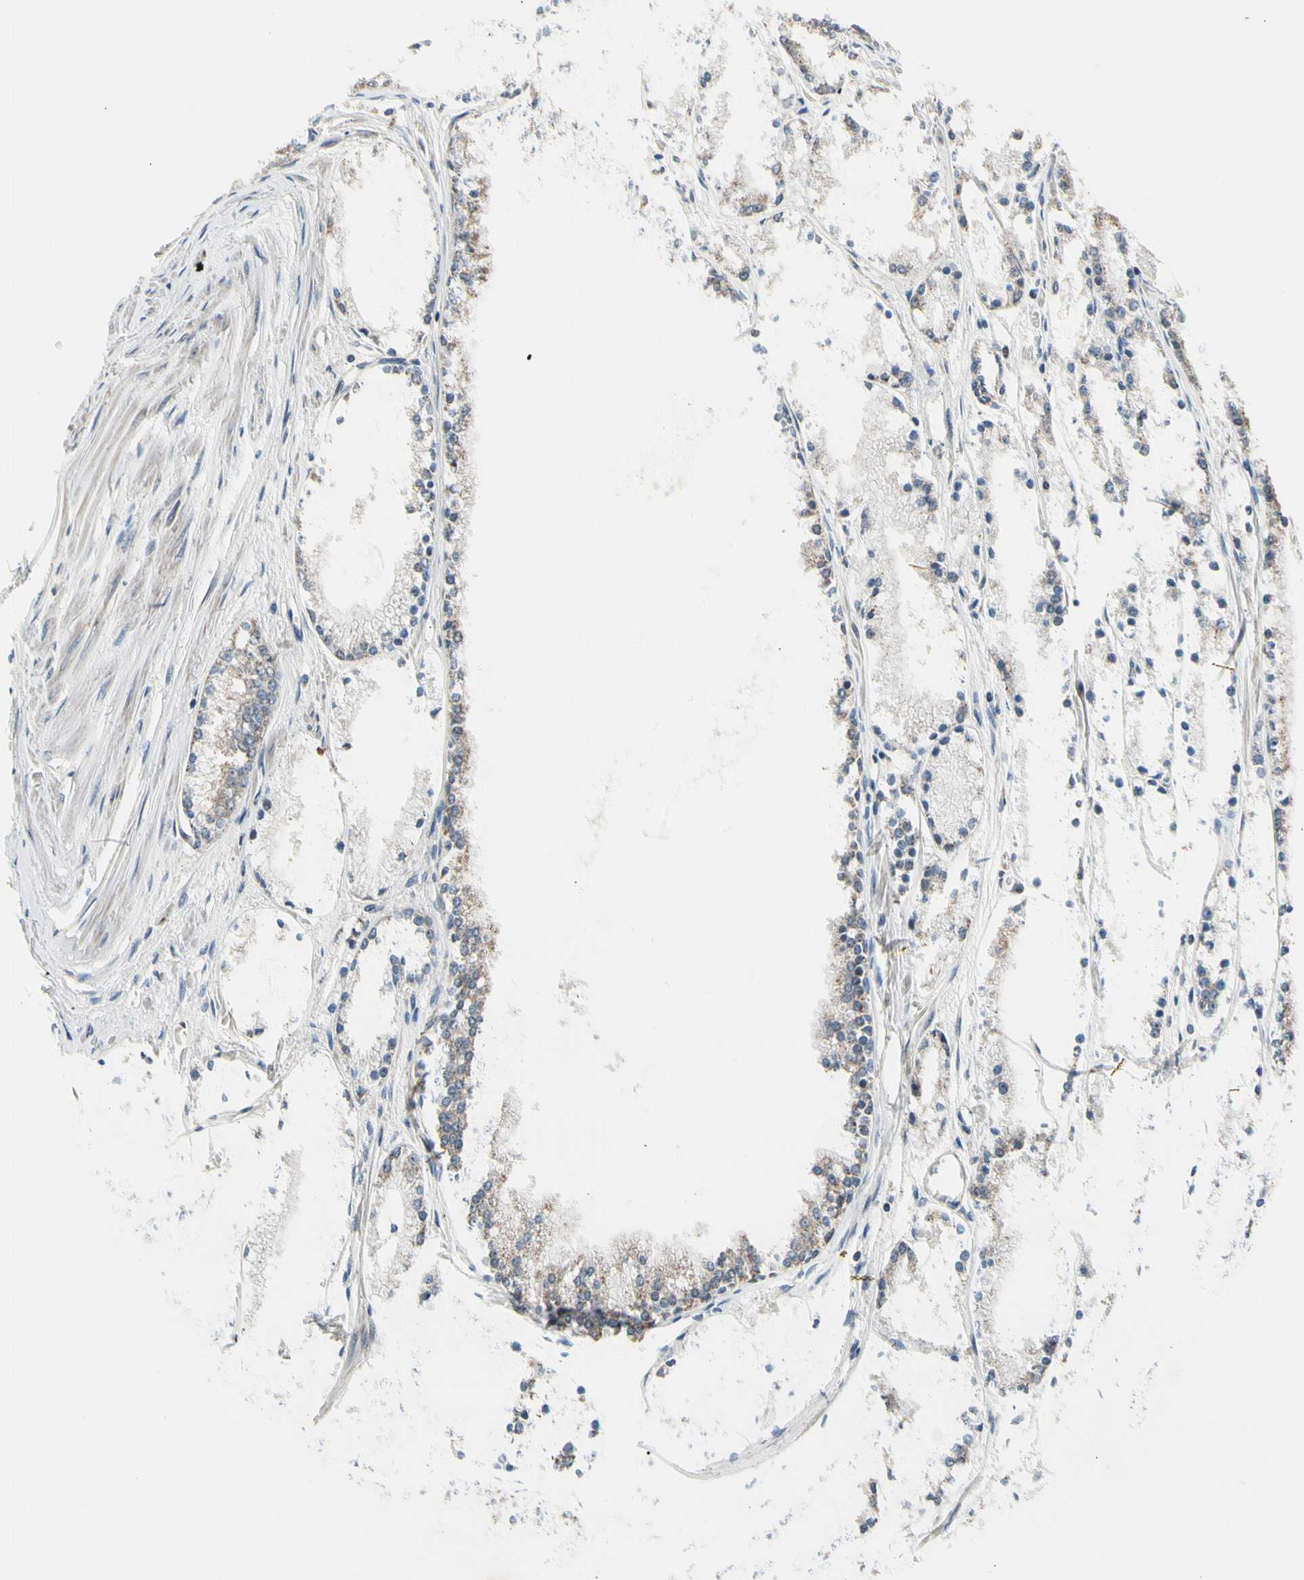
{"staining": {"intensity": "weak", "quantity": "25%-75%", "location": "cytoplasmic/membranous"}, "tissue": "prostate cancer", "cell_type": "Tumor cells", "image_type": "cancer", "snomed": [{"axis": "morphology", "description": "Adenocarcinoma, High grade"}, {"axis": "topography", "description": "Prostate"}], "caption": "A low amount of weak cytoplasmic/membranous staining is appreciated in approximately 25%-75% of tumor cells in prostate cancer (adenocarcinoma (high-grade)) tissue.", "gene": "KHDC4", "patient": {"sex": "male", "age": 61}}